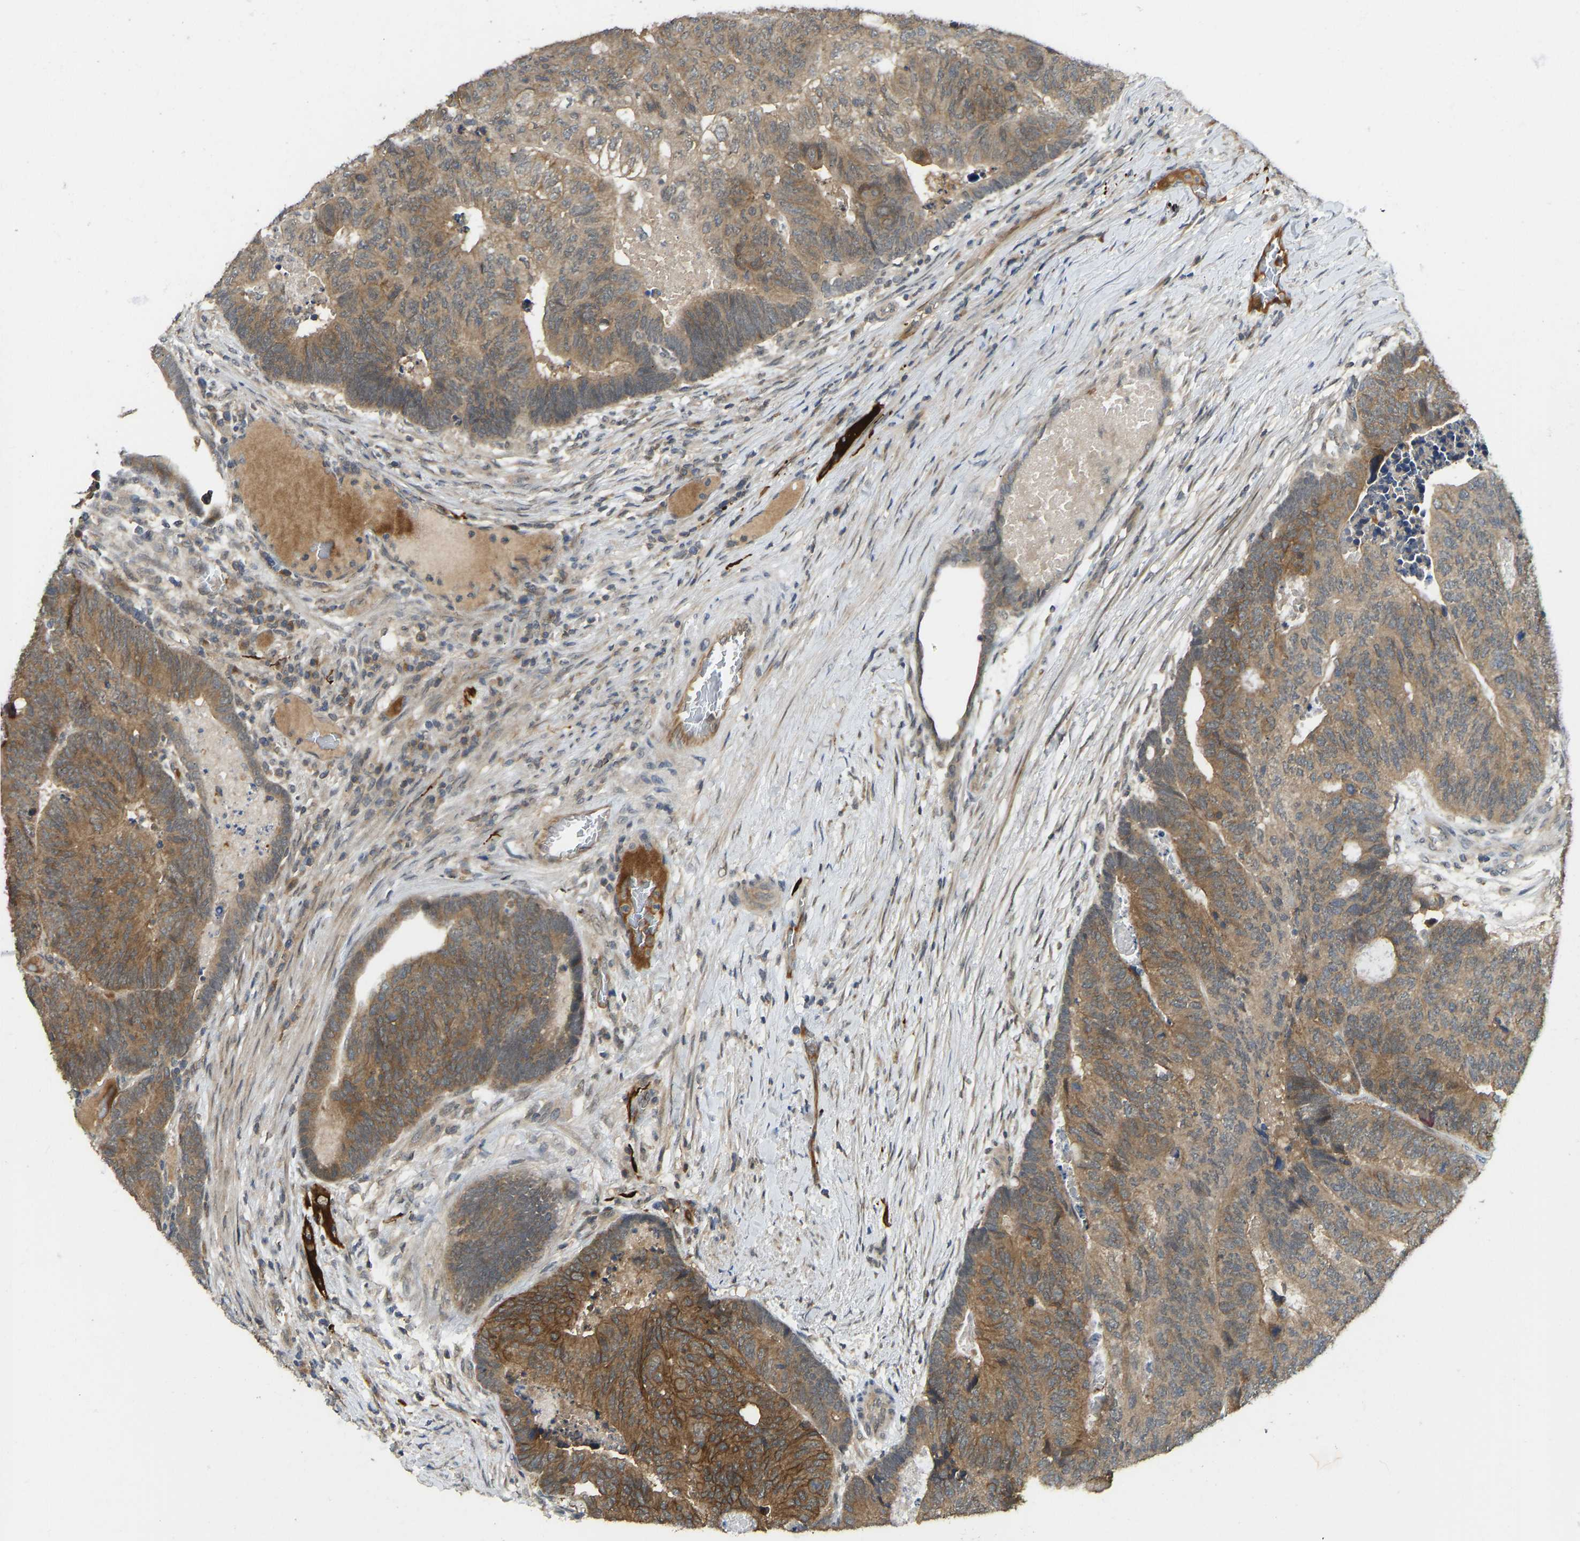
{"staining": {"intensity": "moderate", "quantity": ">75%", "location": "cytoplasmic/membranous"}, "tissue": "colorectal cancer", "cell_type": "Tumor cells", "image_type": "cancer", "snomed": [{"axis": "morphology", "description": "Adenocarcinoma, NOS"}, {"axis": "topography", "description": "Colon"}], "caption": "Moderate cytoplasmic/membranous protein expression is appreciated in about >75% of tumor cells in adenocarcinoma (colorectal).", "gene": "NDRG3", "patient": {"sex": "female", "age": 67}}